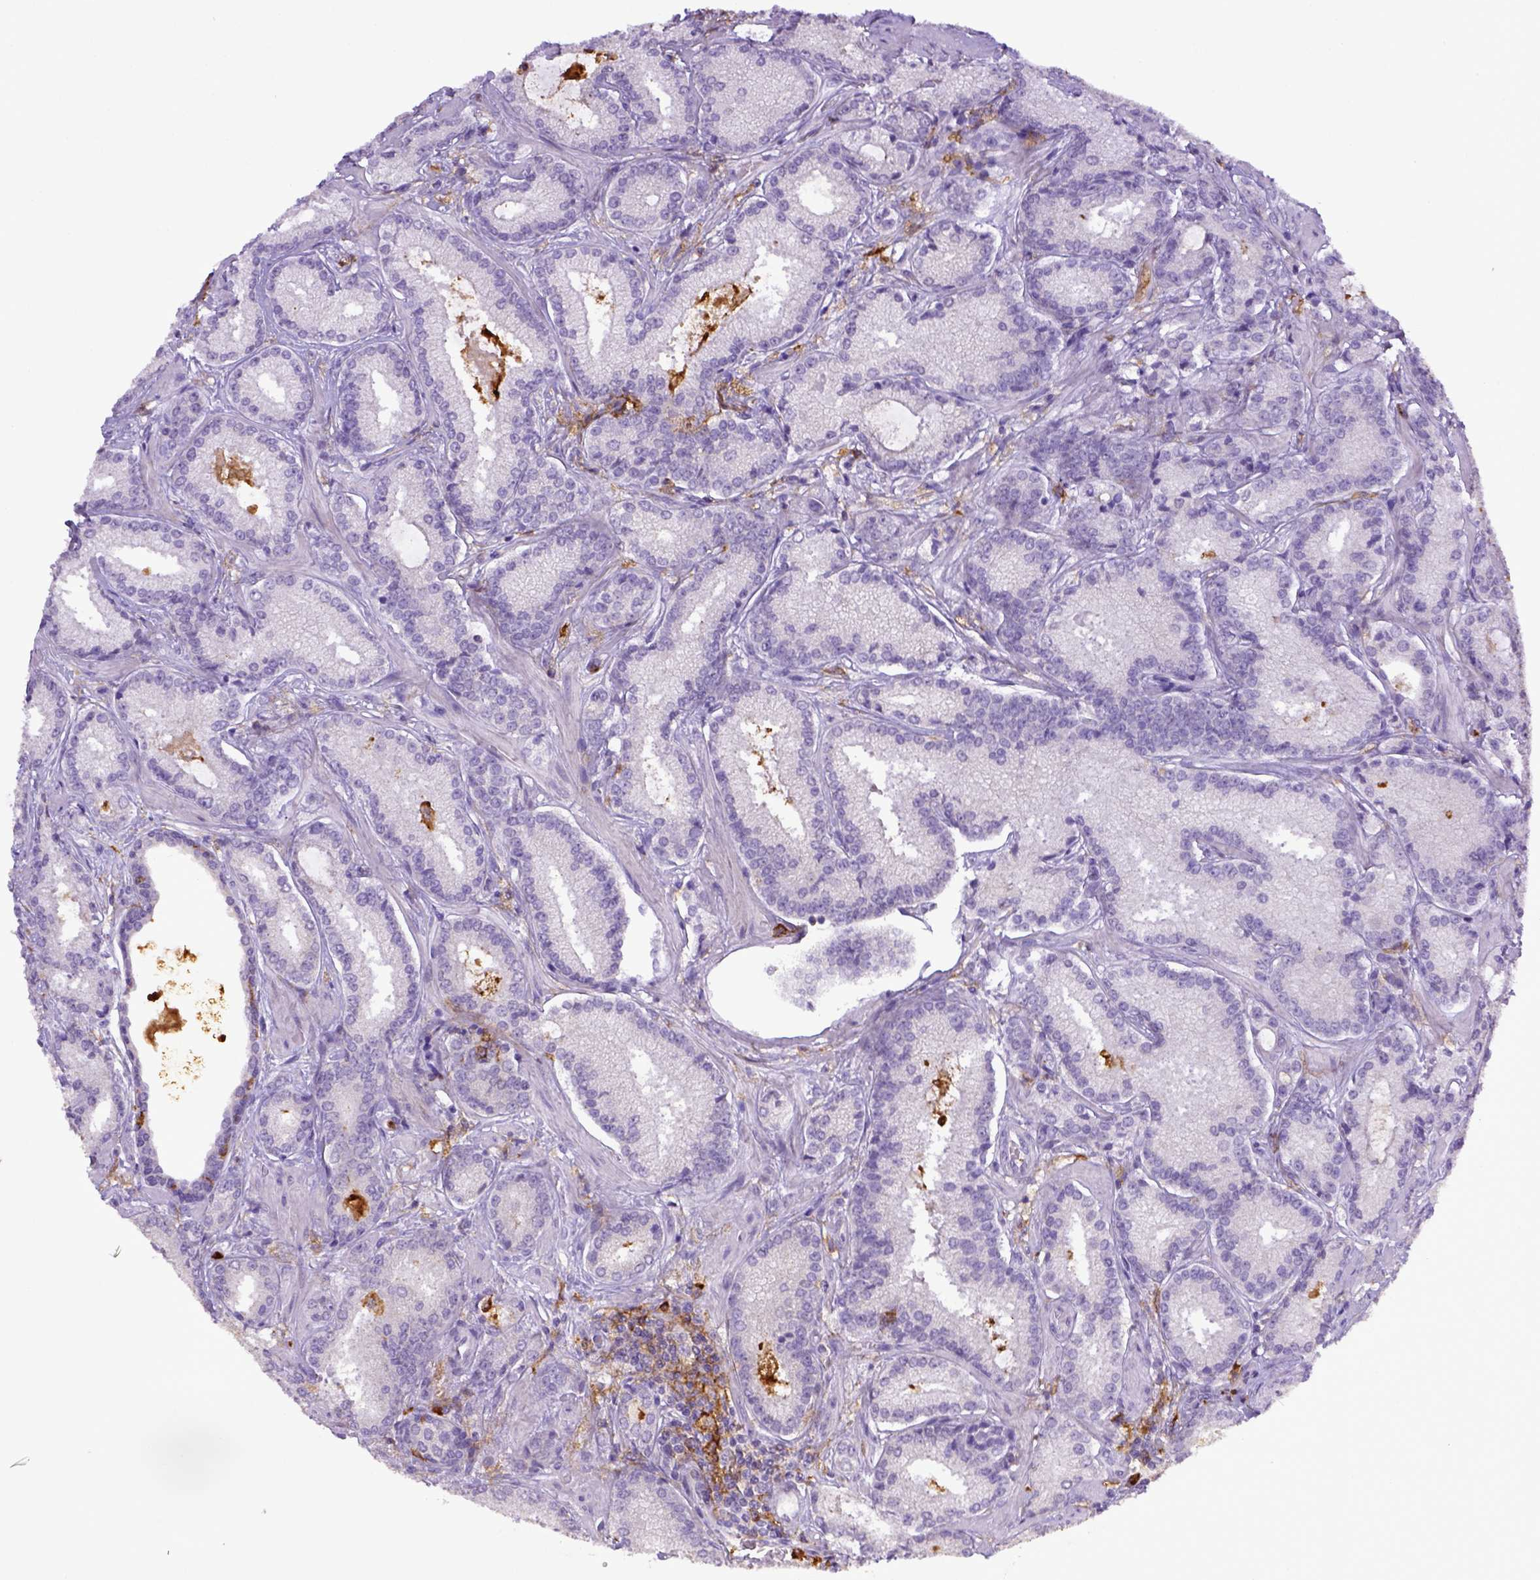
{"staining": {"intensity": "negative", "quantity": "none", "location": "none"}, "tissue": "prostate cancer", "cell_type": "Tumor cells", "image_type": "cancer", "snomed": [{"axis": "morphology", "description": "Adenocarcinoma, Low grade"}, {"axis": "topography", "description": "Prostate"}], "caption": "Immunohistochemical staining of prostate cancer (adenocarcinoma (low-grade)) reveals no significant staining in tumor cells.", "gene": "ITGAM", "patient": {"sex": "male", "age": 56}}